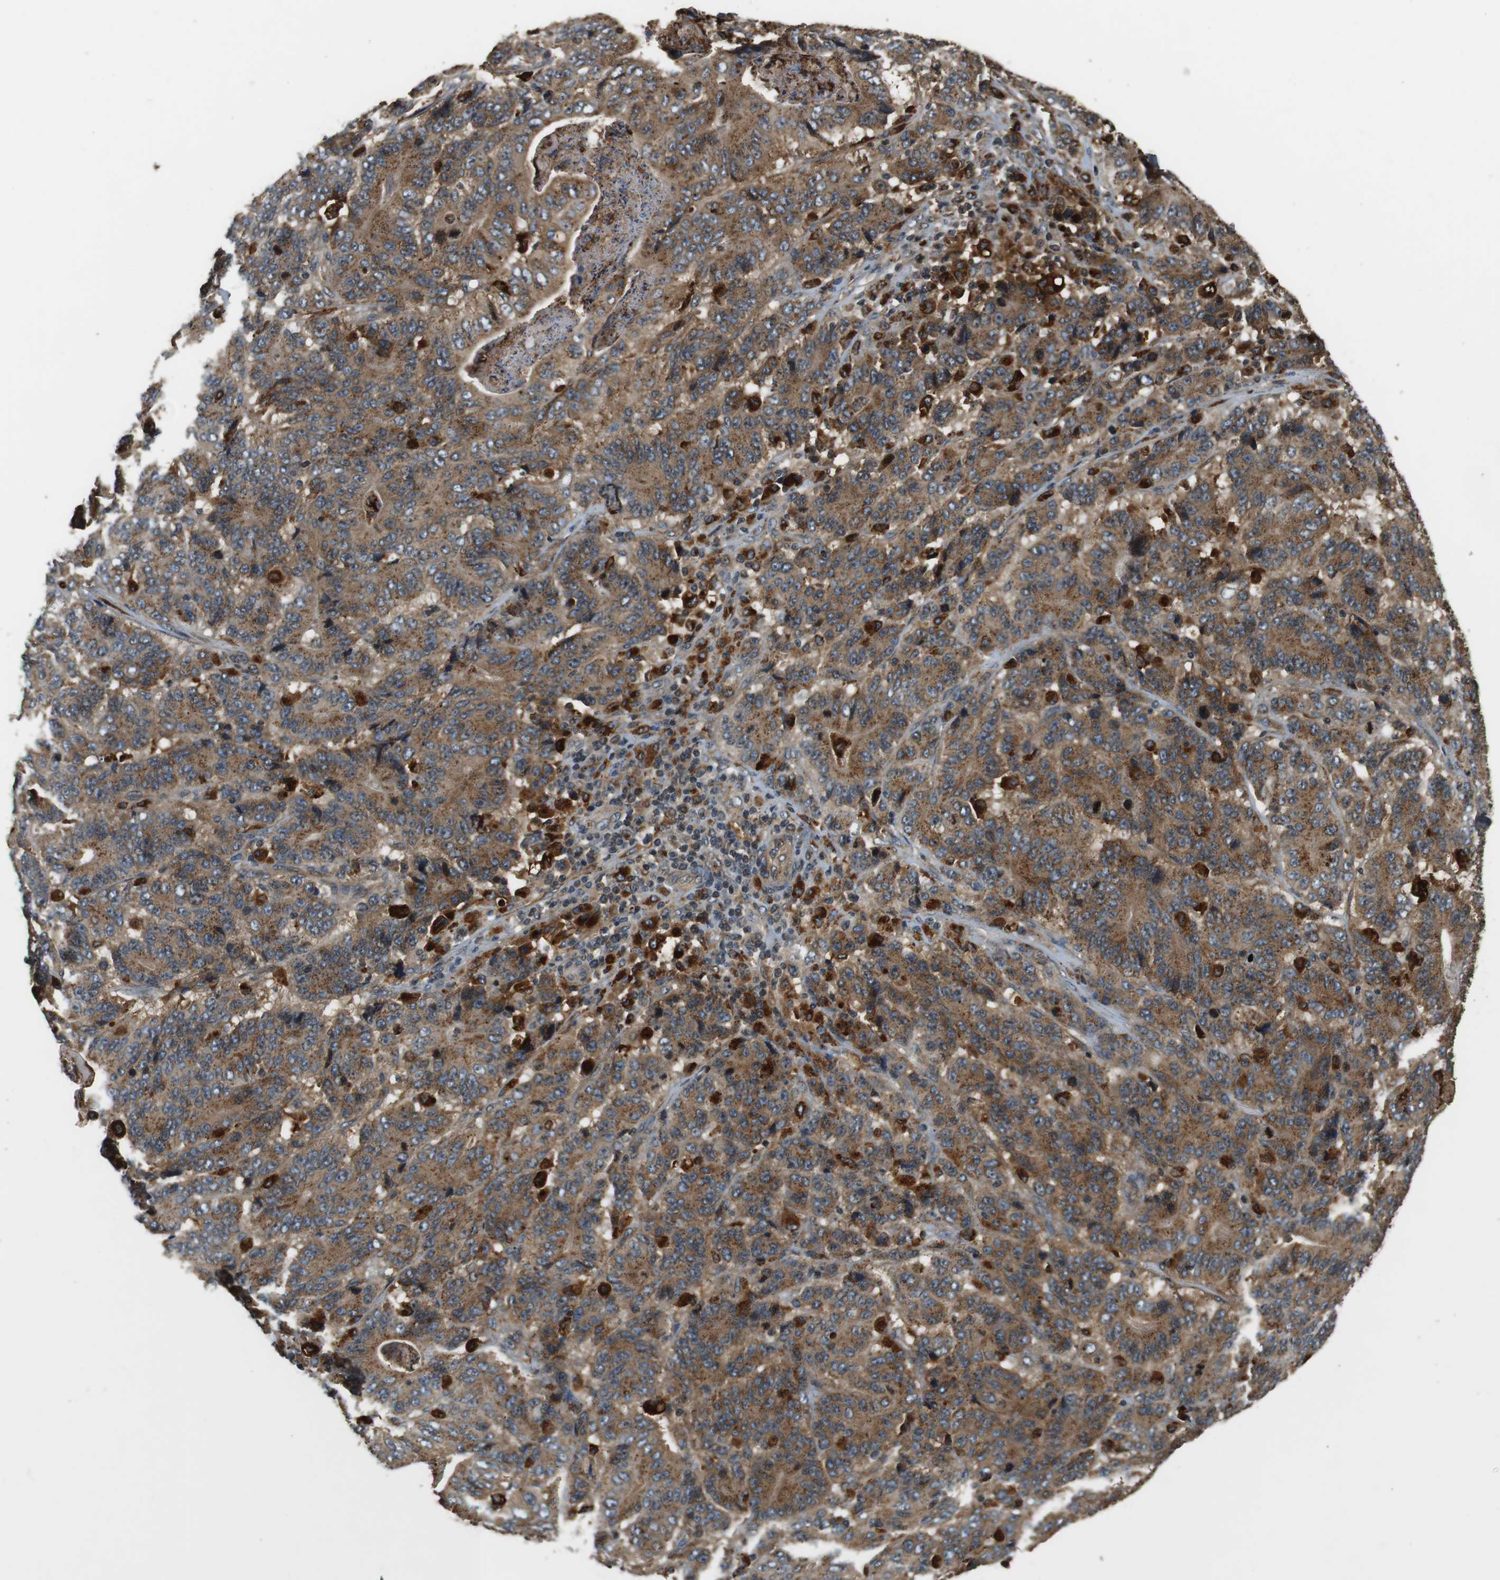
{"staining": {"intensity": "moderate", "quantity": ">75%", "location": "cytoplasmic/membranous"}, "tissue": "stomach cancer", "cell_type": "Tumor cells", "image_type": "cancer", "snomed": [{"axis": "morphology", "description": "Adenocarcinoma, NOS"}, {"axis": "topography", "description": "Stomach"}], "caption": "A micrograph of adenocarcinoma (stomach) stained for a protein exhibits moderate cytoplasmic/membranous brown staining in tumor cells.", "gene": "TXNRD1", "patient": {"sex": "female", "age": 73}}